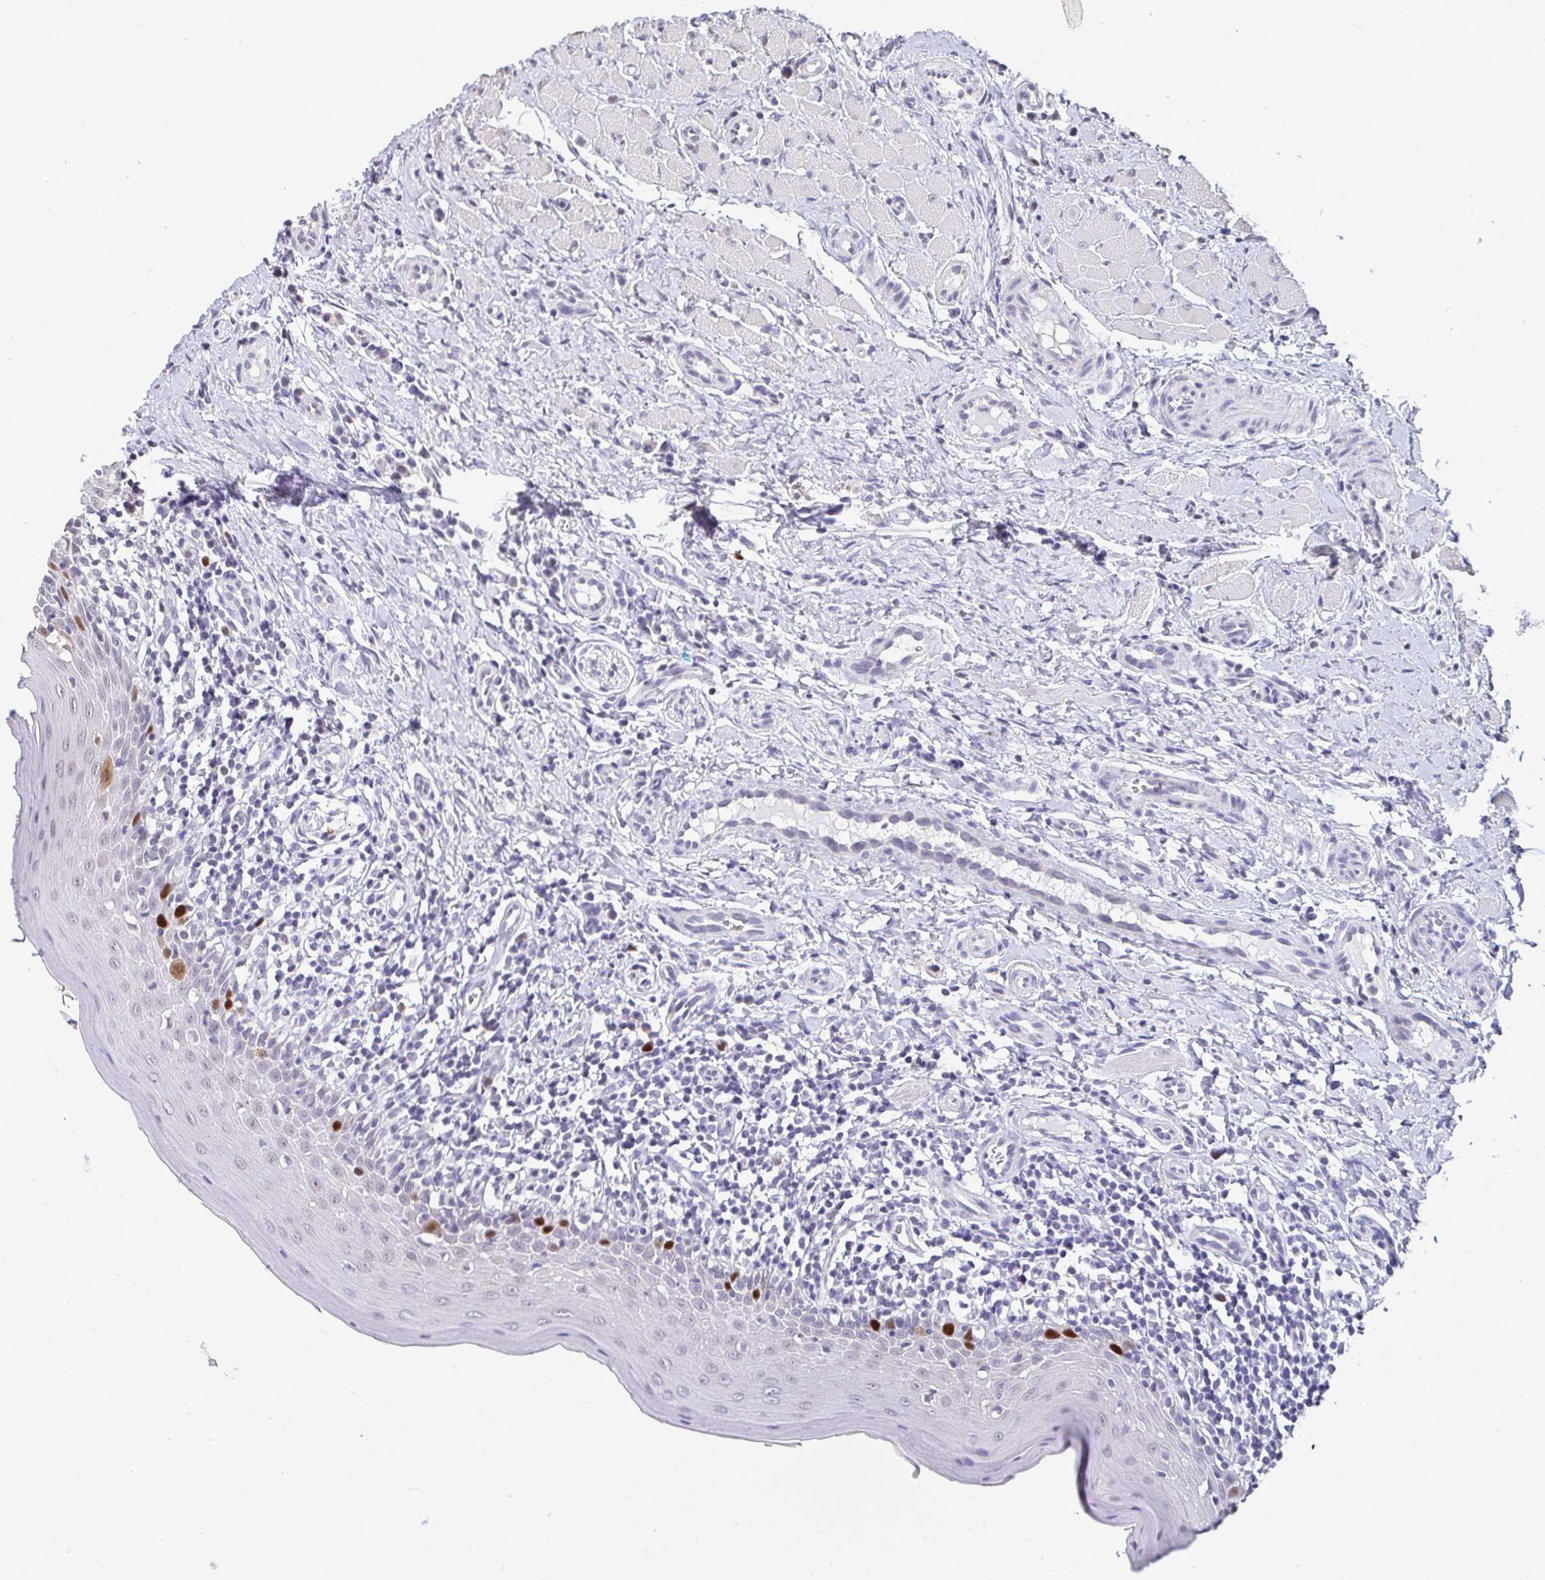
{"staining": {"intensity": "strong", "quantity": "<25%", "location": "nuclear"}, "tissue": "oral mucosa", "cell_type": "Squamous epithelial cells", "image_type": "normal", "snomed": [{"axis": "morphology", "description": "Normal tissue, NOS"}, {"axis": "topography", "description": "Oral tissue"}, {"axis": "topography", "description": "Tounge, NOS"}], "caption": "Oral mucosa stained with DAB (3,3'-diaminobenzidine) immunohistochemistry displays medium levels of strong nuclear positivity in approximately <25% of squamous epithelial cells.", "gene": "ANLN", "patient": {"sex": "female", "age": 58}}